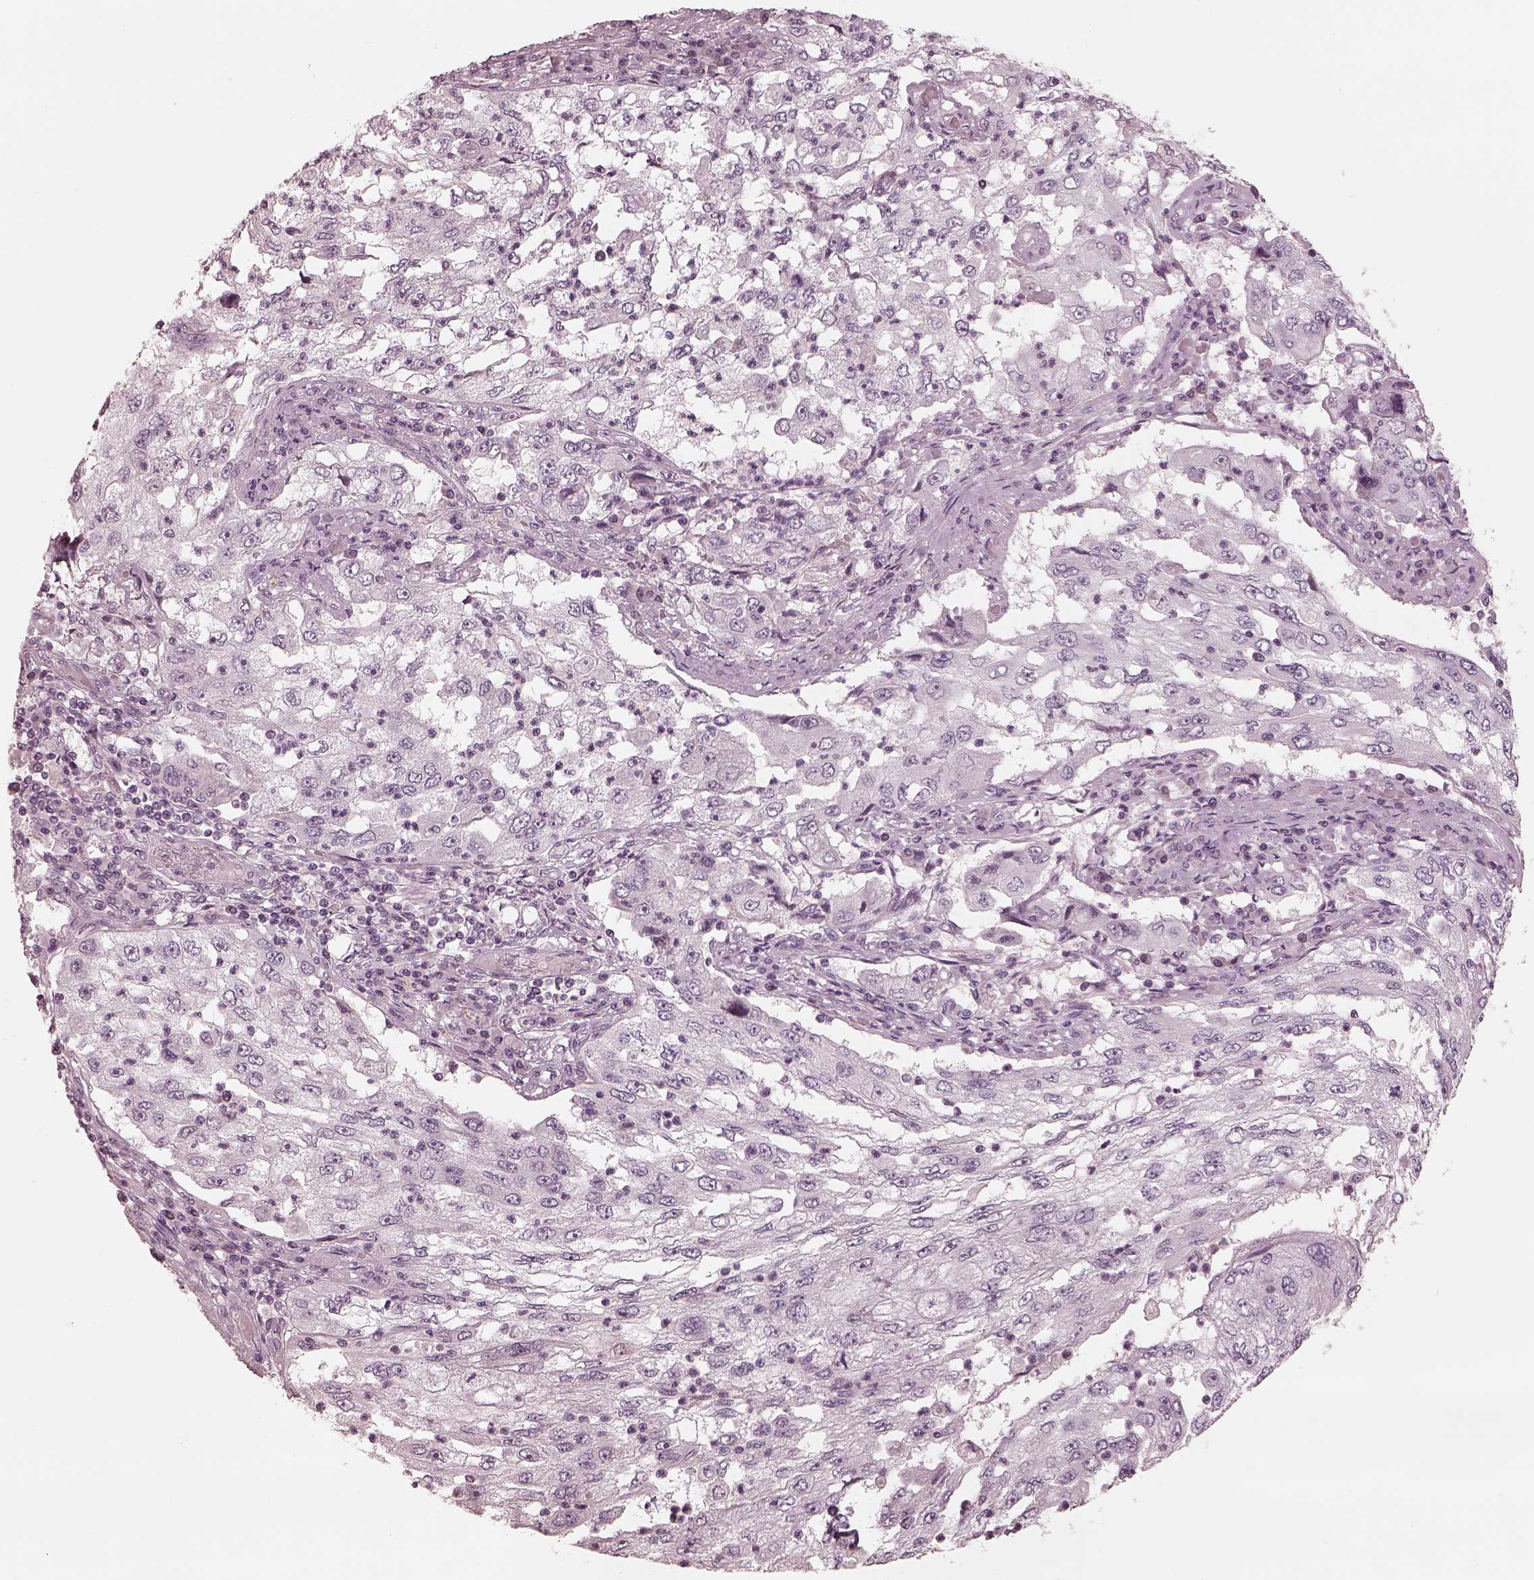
{"staining": {"intensity": "negative", "quantity": "none", "location": "none"}, "tissue": "cervical cancer", "cell_type": "Tumor cells", "image_type": "cancer", "snomed": [{"axis": "morphology", "description": "Squamous cell carcinoma, NOS"}, {"axis": "topography", "description": "Cervix"}], "caption": "The immunohistochemistry photomicrograph has no significant staining in tumor cells of cervical squamous cell carcinoma tissue.", "gene": "ADRB3", "patient": {"sex": "female", "age": 36}}